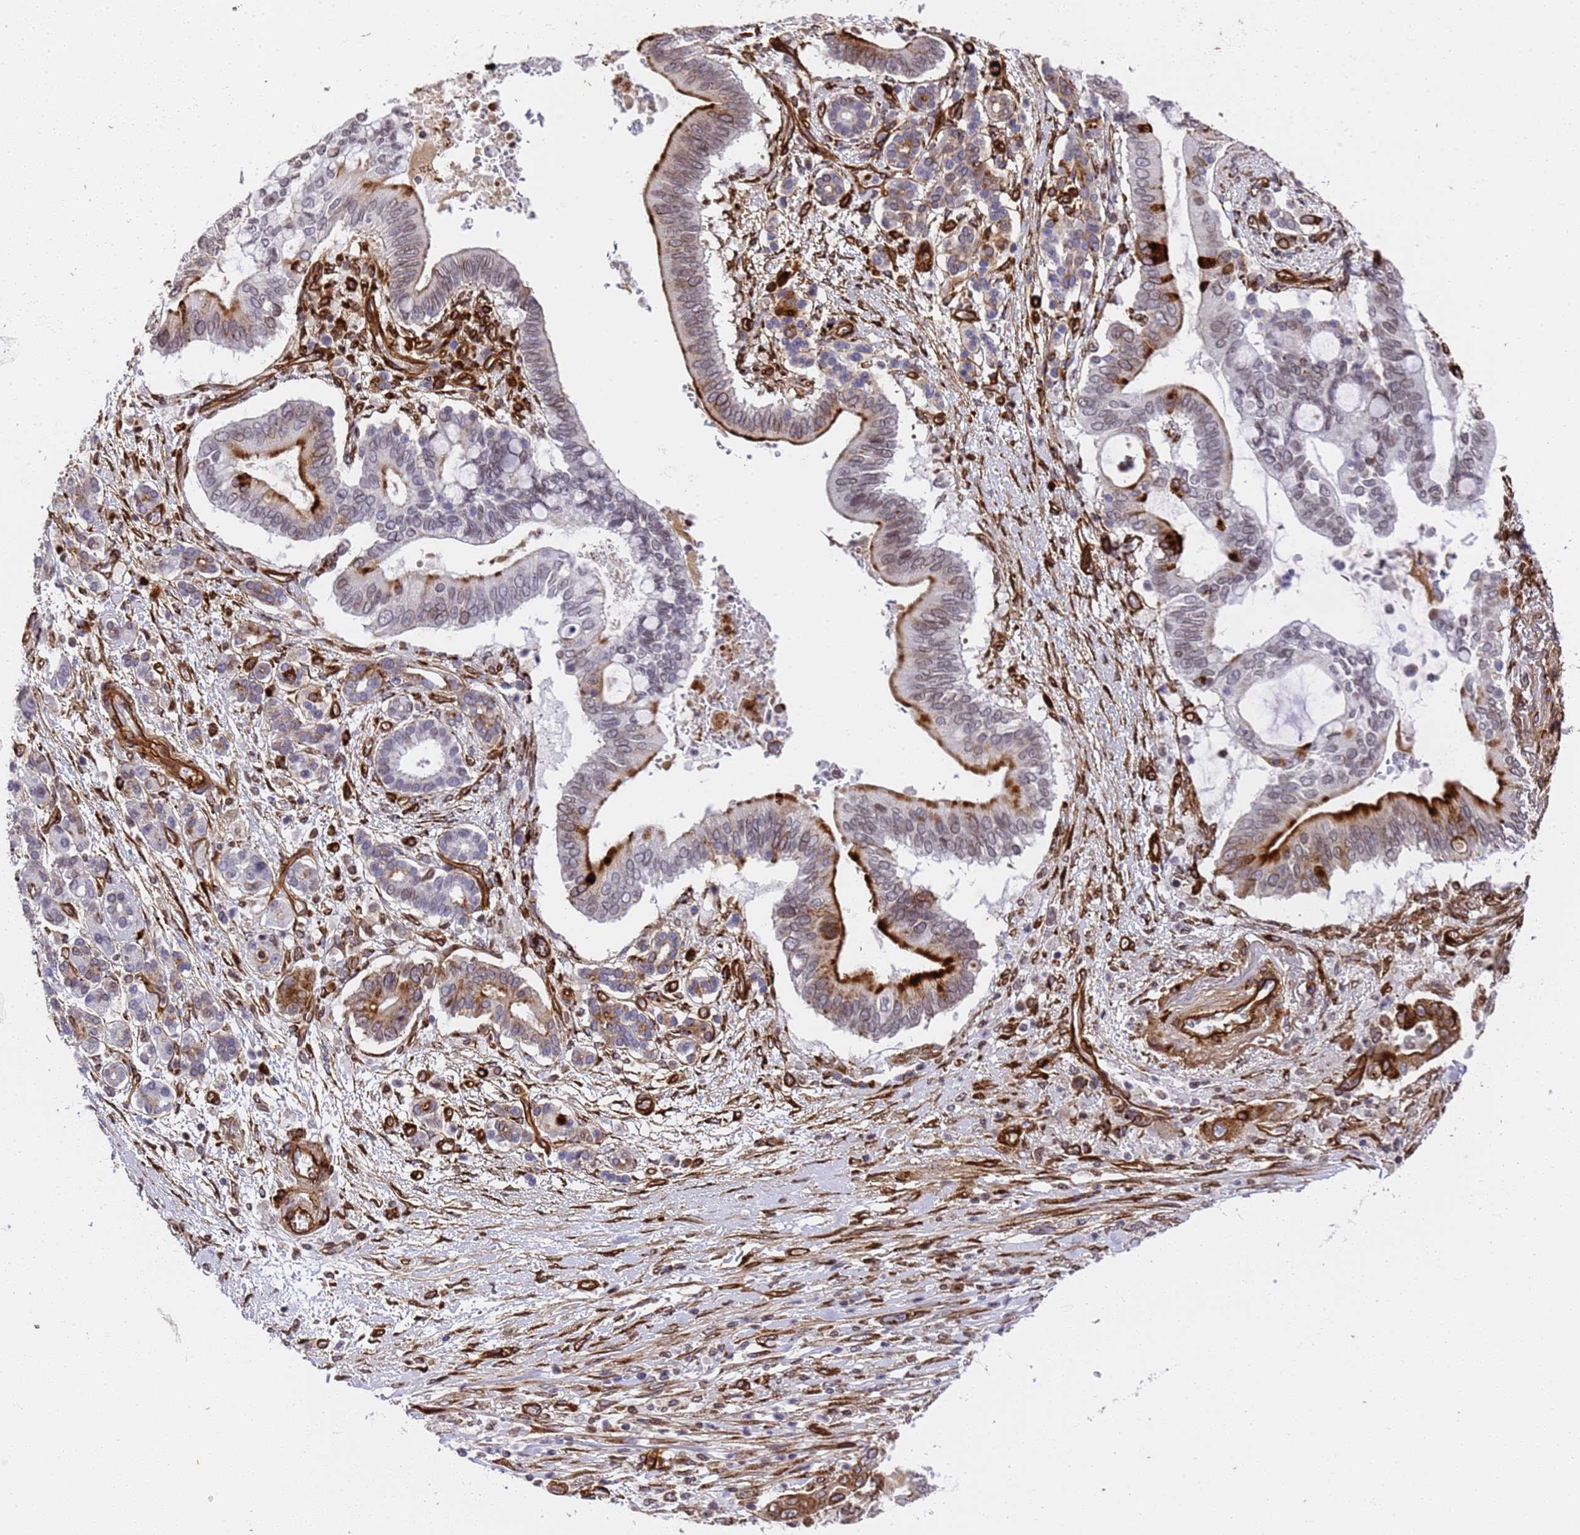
{"staining": {"intensity": "strong", "quantity": "<25%", "location": "cytoplasmic/membranous"}, "tissue": "pancreatic cancer", "cell_type": "Tumor cells", "image_type": "cancer", "snomed": [{"axis": "morphology", "description": "Adenocarcinoma, NOS"}, {"axis": "topography", "description": "Pancreas"}], "caption": "The micrograph reveals immunohistochemical staining of pancreatic cancer (adenocarcinoma). There is strong cytoplasmic/membranous expression is present in approximately <25% of tumor cells.", "gene": "IGFBP7", "patient": {"sex": "male", "age": 68}}